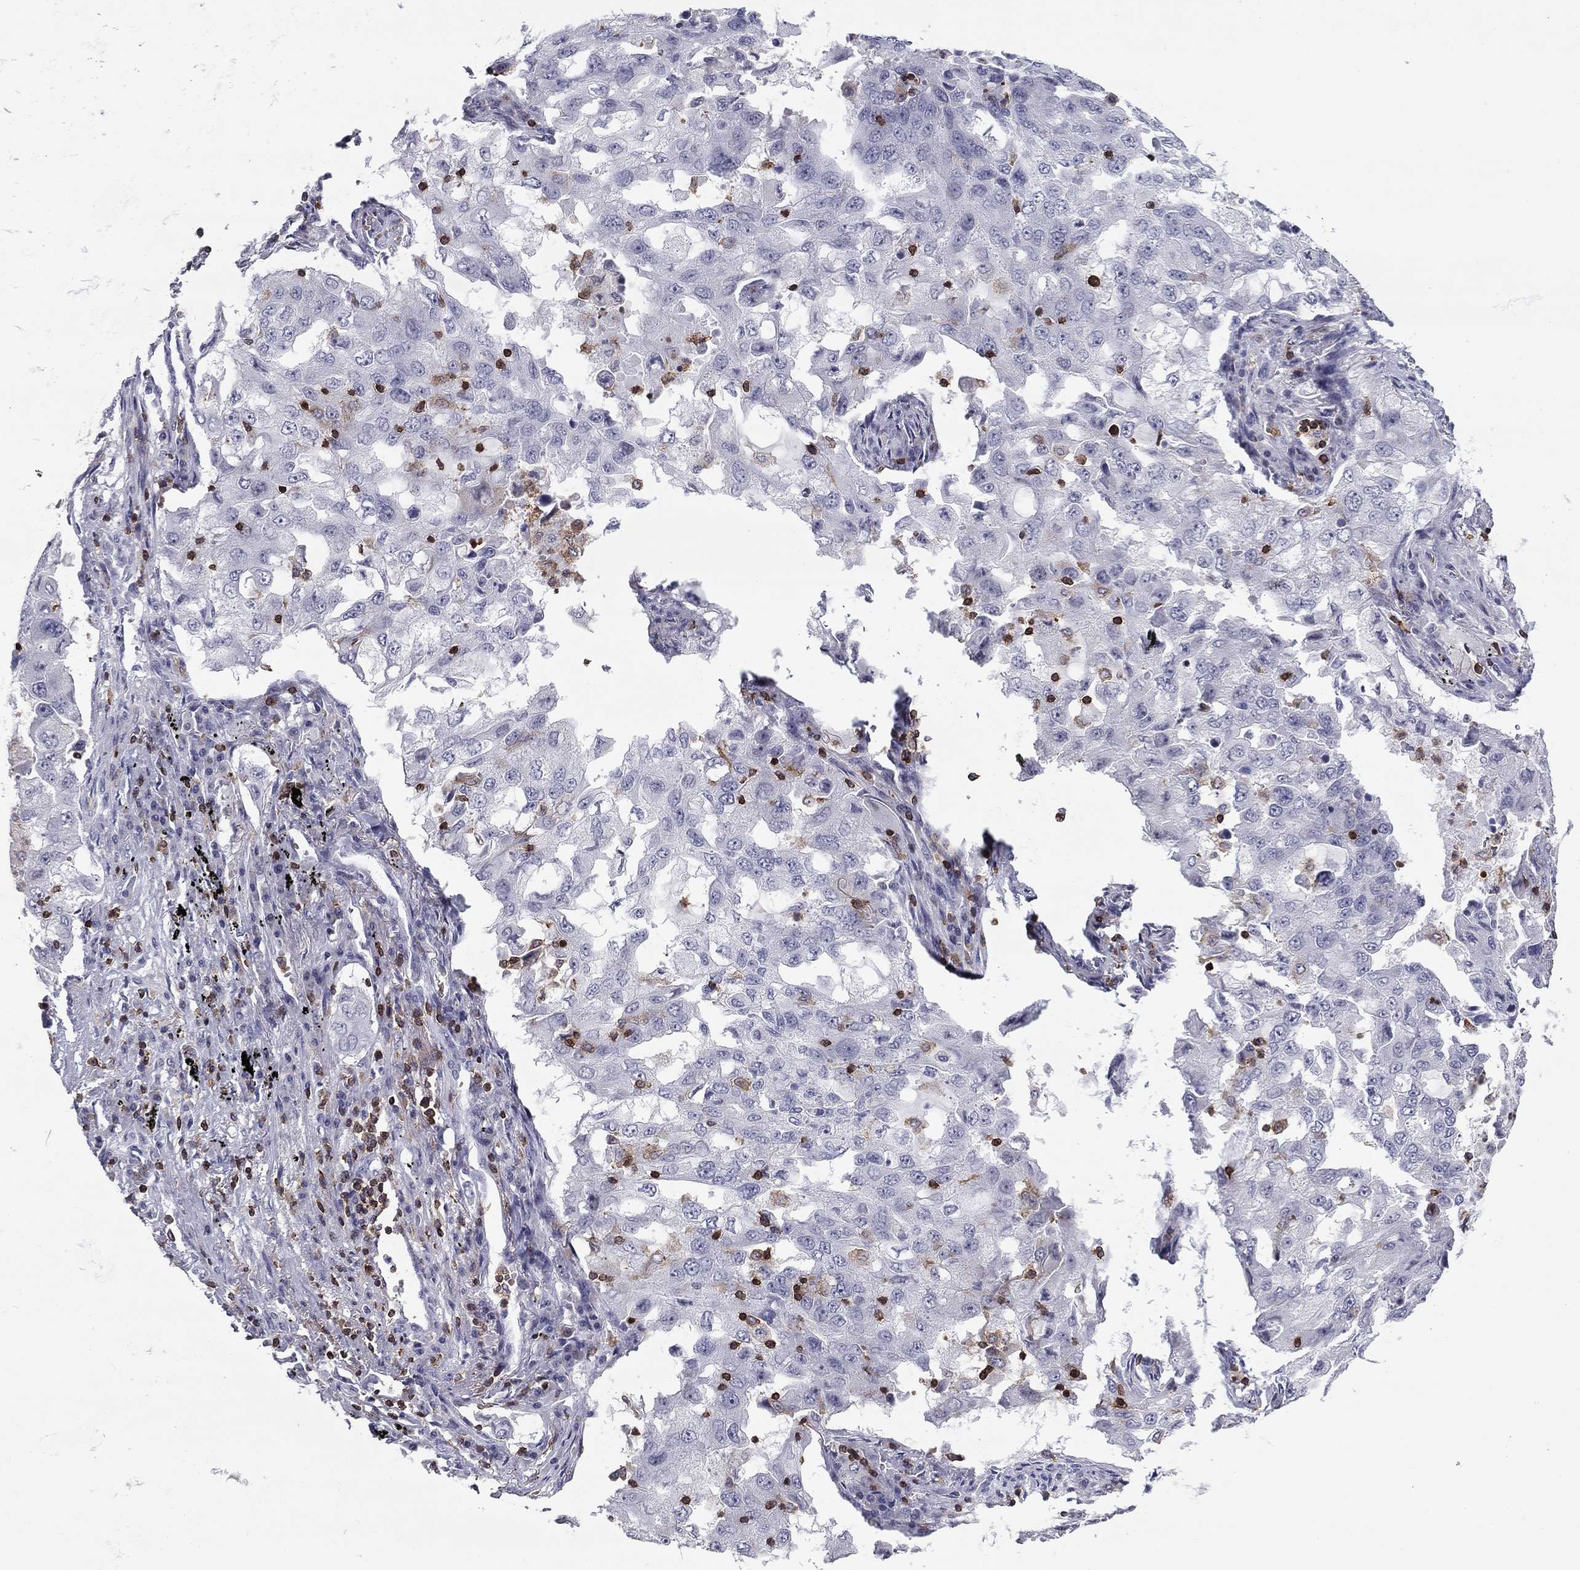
{"staining": {"intensity": "negative", "quantity": "none", "location": "none"}, "tissue": "lung cancer", "cell_type": "Tumor cells", "image_type": "cancer", "snomed": [{"axis": "morphology", "description": "Adenocarcinoma, NOS"}, {"axis": "topography", "description": "Lung"}], "caption": "Immunohistochemical staining of human lung cancer (adenocarcinoma) shows no significant staining in tumor cells.", "gene": "ARHGAP27", "patient": {"sex": "female", "age": 61}}